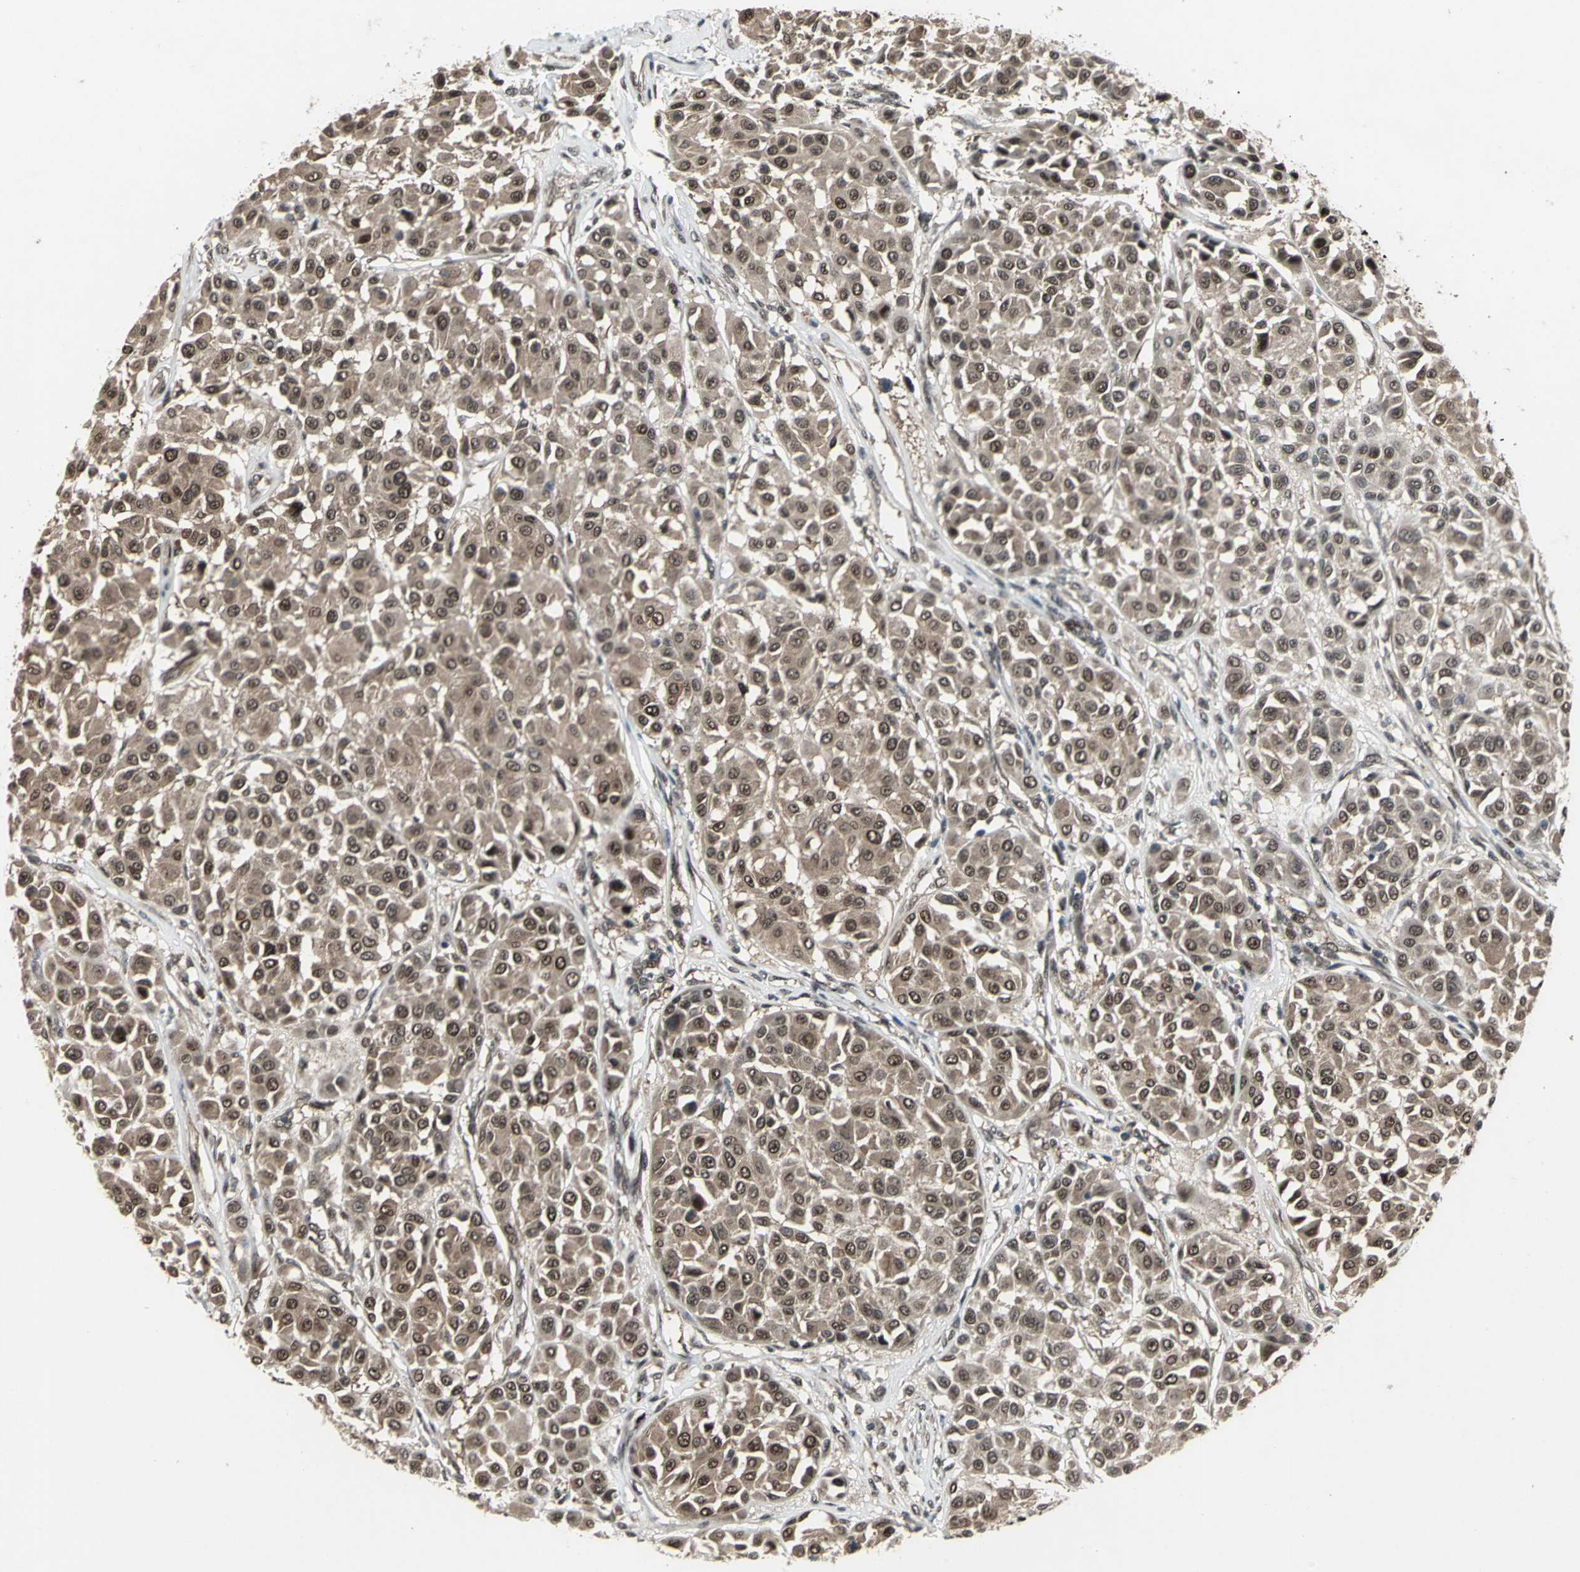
{"staining": {"intensity": "weak", "quantity": ">75%", "location": "cytoplasmic/membranous,nuclear"}, "tissue": "melanoma", "cell_type": "Tumor cells", "image_type": "cancer", "snomed": [{"axis": "morphology", "description": "Malignant melanoma, Metastatic site"}, {"axis": "topography", "description": "Soft tissue"}], "caption": "There is low levels of weak cytoplasmic/membranous and nuclear staining in tumor cells of malignant melanoma (metastatic site), as demonstrated by immunohistochemical staining (brown color).", "gene": "COPS5", "patient": {"sex": "male", "age": 41}}